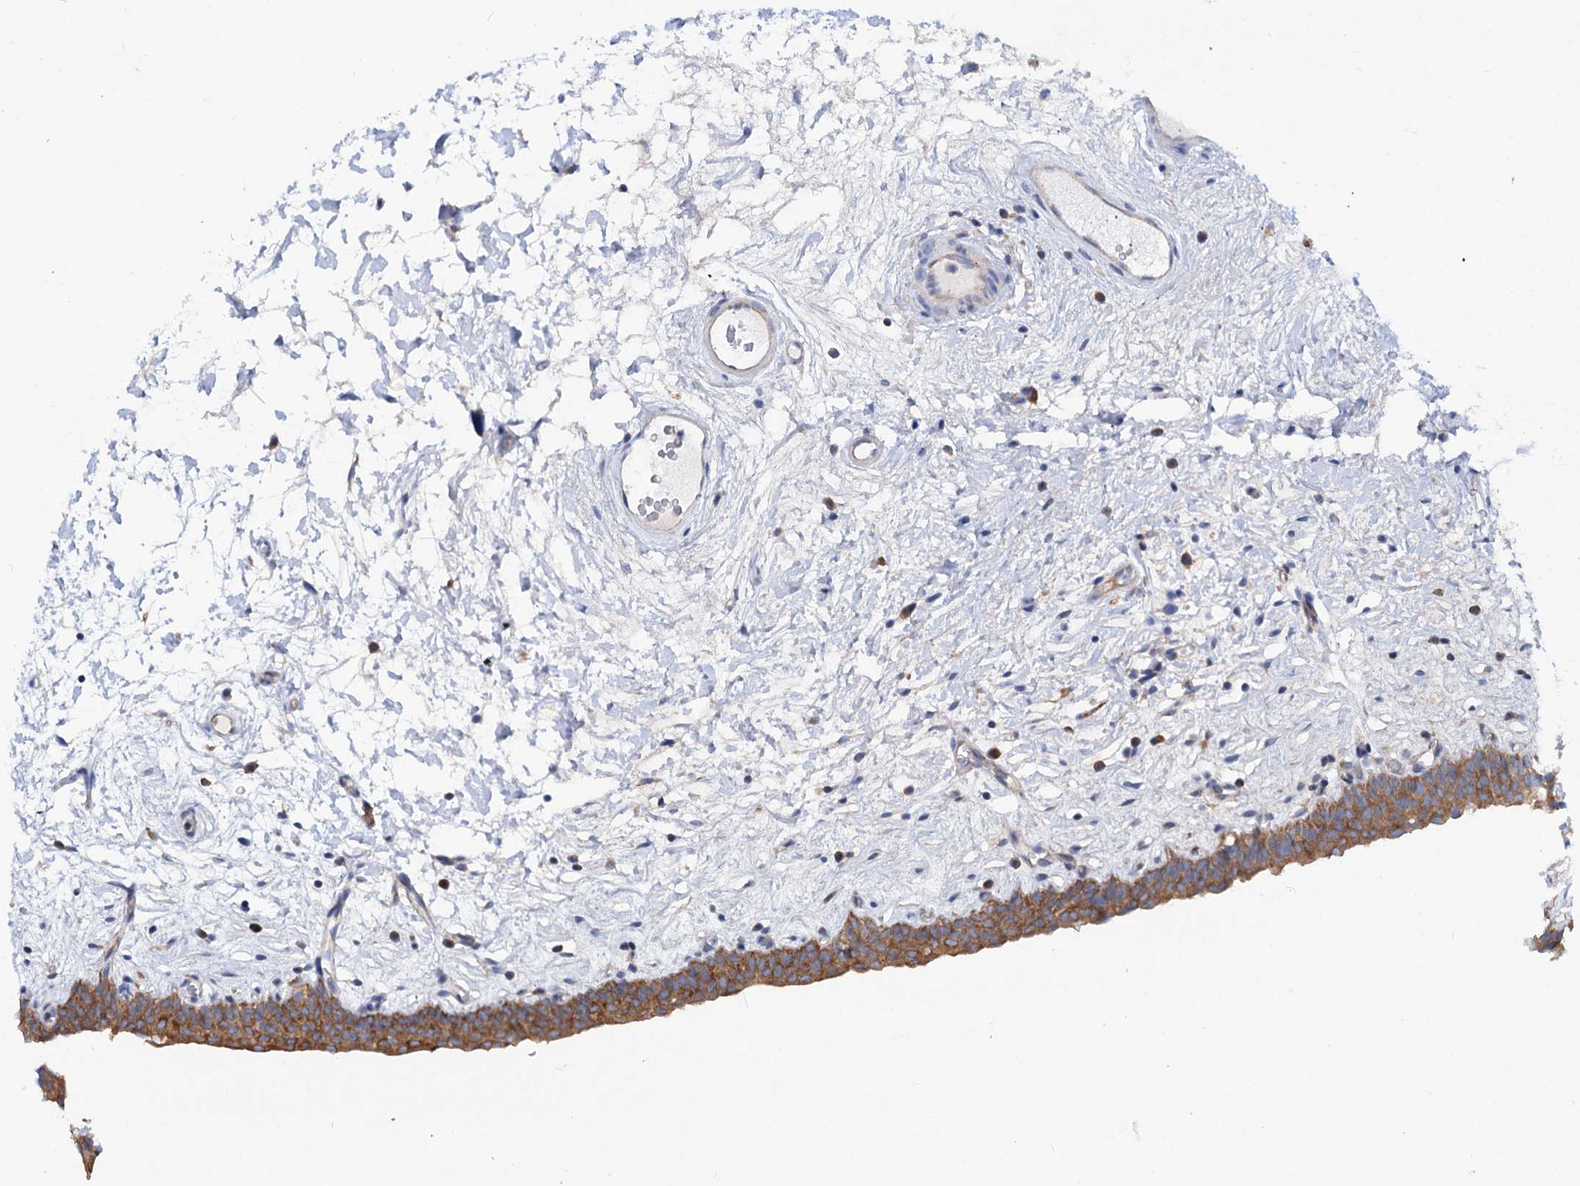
{"staining": {"intensity": "moderate", "quantity": ">75%", "location": "cytoplasmic/membranous"}, "tissue": "urinary bladder", "cell_type": "Urothelial cells", "image_type": "normal", "snomed": [{"axis": "morphology", "description": "Normal tissue, NOS"}, {"axis": "topography", "description": "Urinary bladder"}], "caption": "Protein expression analysis of normal urinary bladder shows moderate cytoplasmic/membranous expression in about >75% of urothelial cells.", "gene": "TRIM55", "patient": {"sex": "male", "age": 83}}